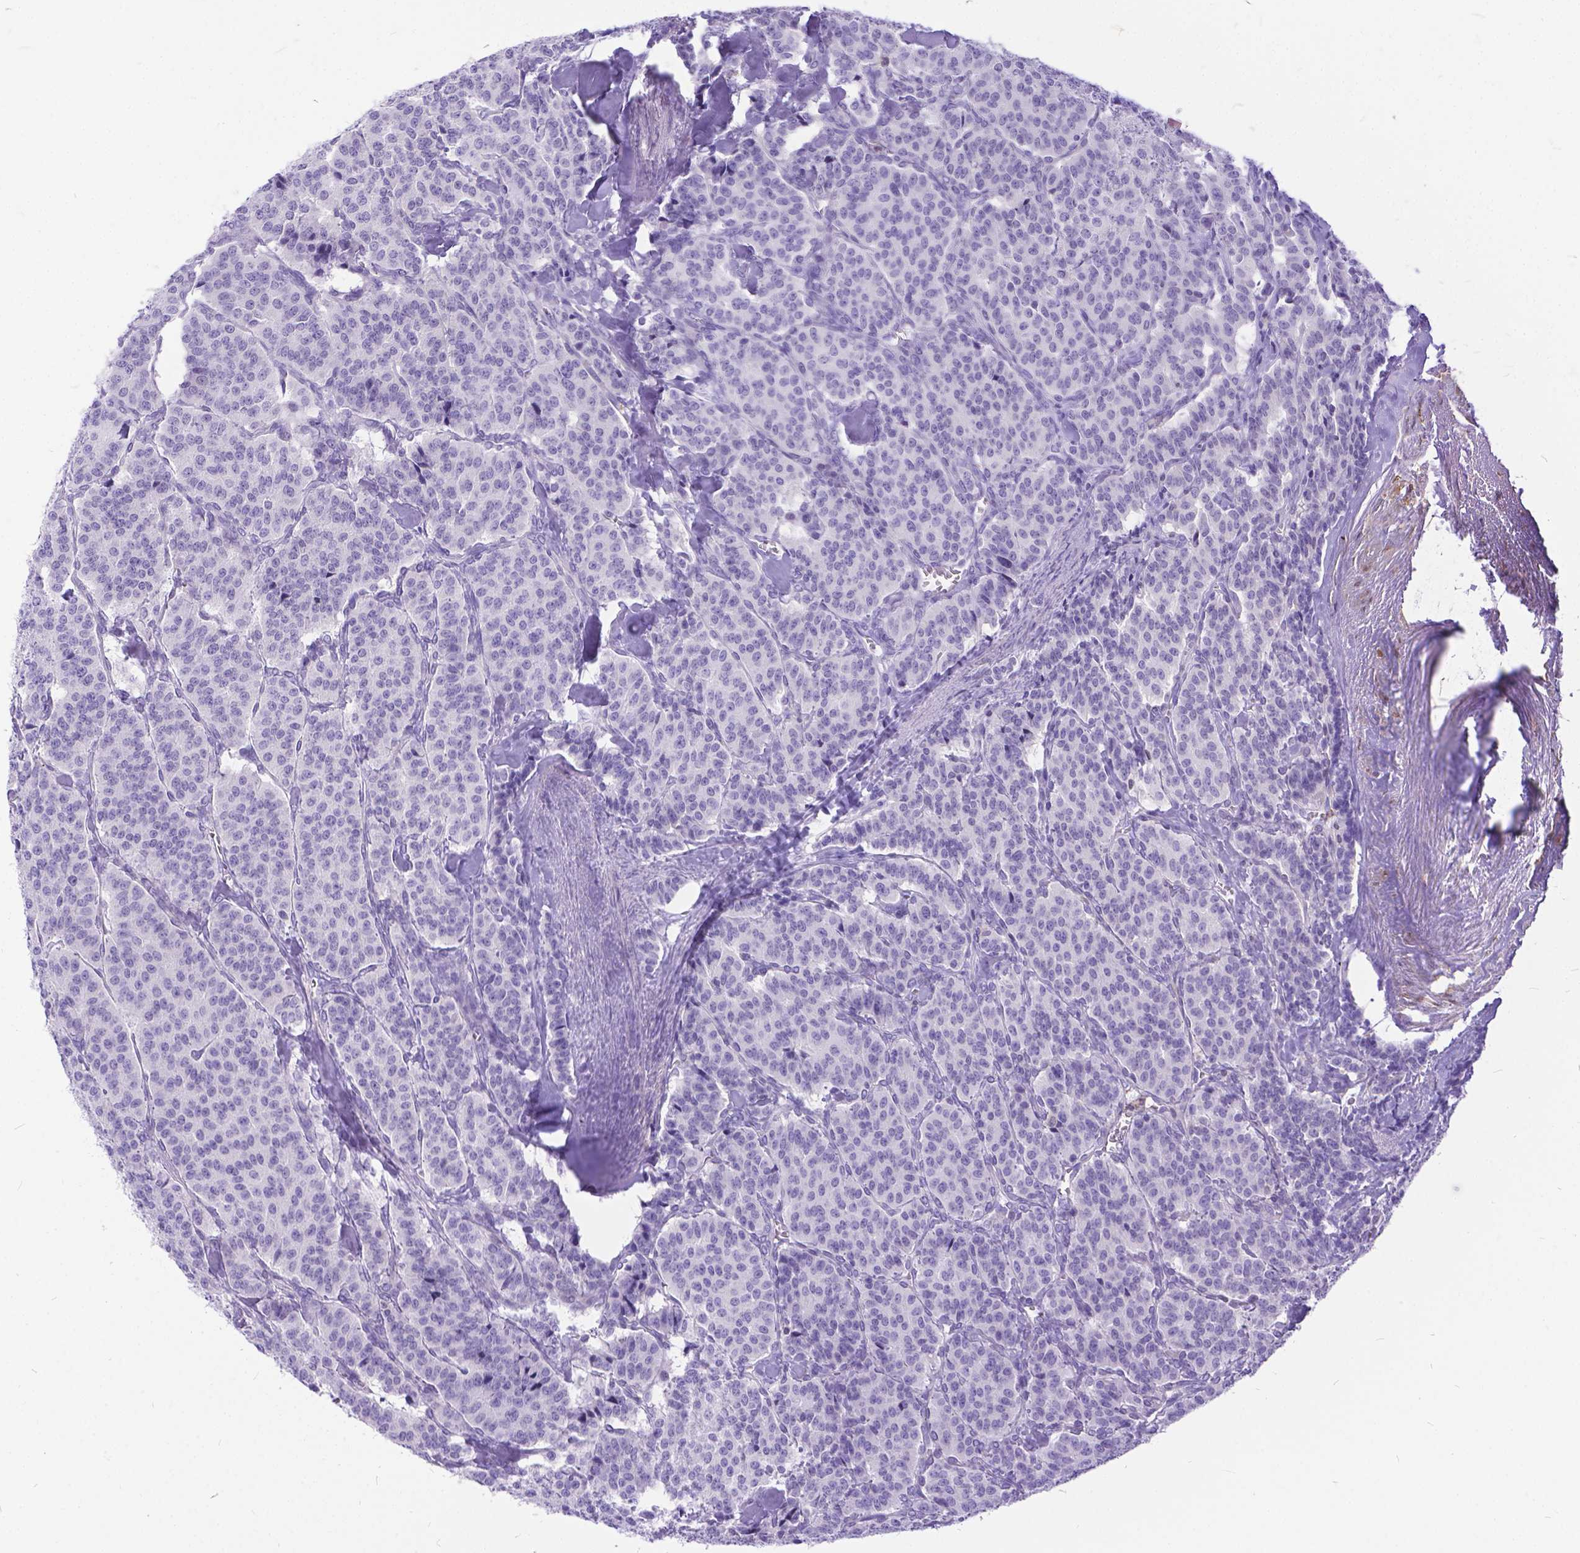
{"staining": {"intensity": "negative", "quantity": "none", "location": "none"}, "tissue": "carcinoid", "cell_type": "Tumor cells", "image_type": "cancer", "snomed": [{"axis": "morphology", "description": "Normal tissue, NOS"}, {"axis": "morphology", "description": "Carcinoid, malignant, NOS"}, {"axis": "topography", "description": "Lung"}], "caption": "Immunohistochemistry micrograph of neoplastic tissue: human carcinoid stained with DAB (3,3'-diaminobenzidine) shows no significant protein expression in tumor cells.", "gene": "TMEM169", "patient": {"sex": "female", "age": 46}}